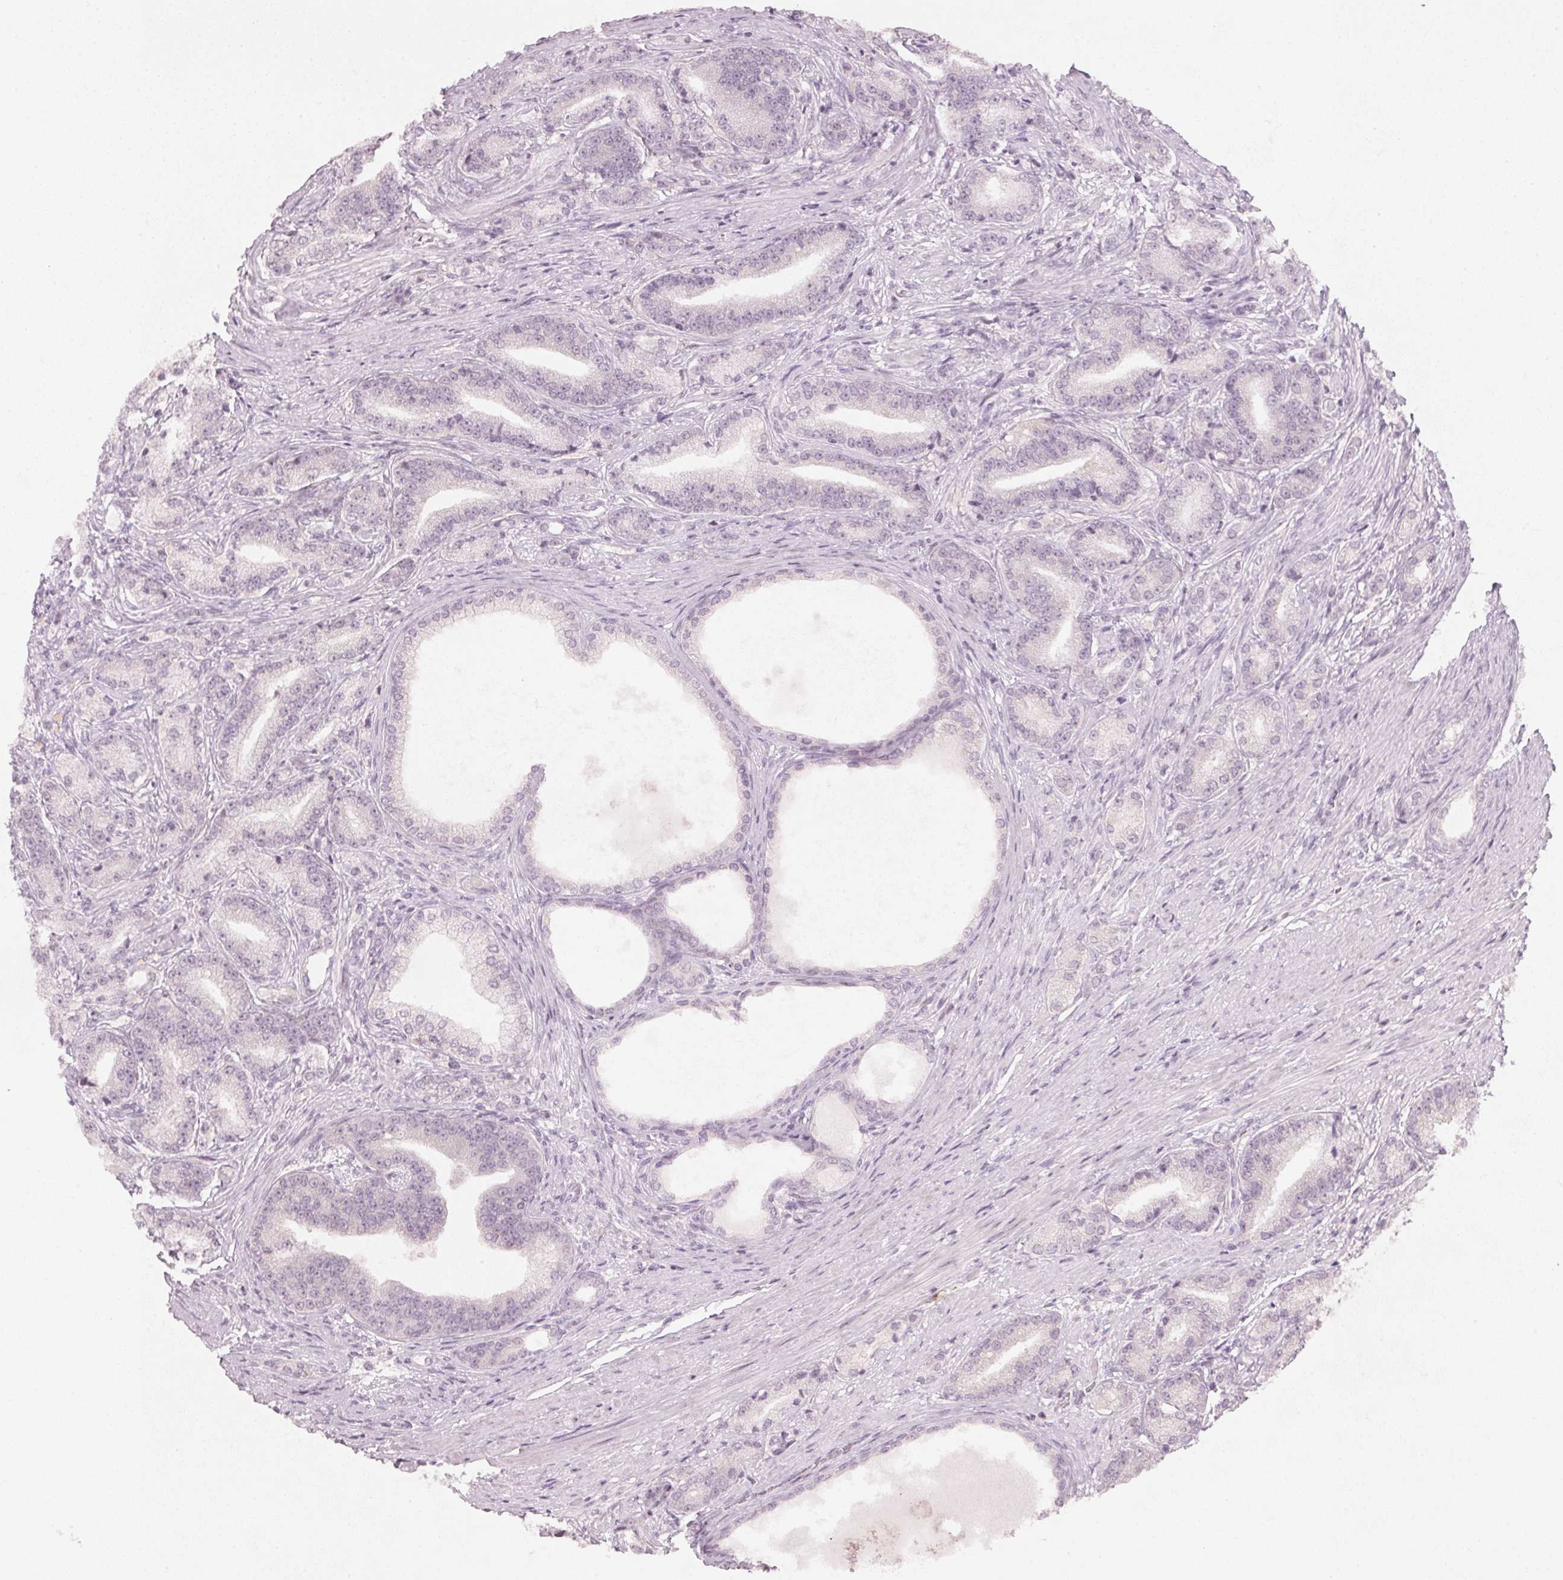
{"staining": {"intensity": "negative", "quantity": "none", "location": "none"}, "tissue": "prostate cancer", "cell_type": "Tumor cells", "image_type": "cancer", "snomed": [{"axis": "morphology", "description": "Adenocarcinoma, High grade"}, {"axis": "topography", "description": "Prostate and seminal vesicle, NOS"}], "caption": "This is a histopathology image of immunohistochemistry staining of prostate cancer, which shows no staining in tumor cells.", "gene": "SFRP4", "patient": {"sex": "male", "age": 61}}